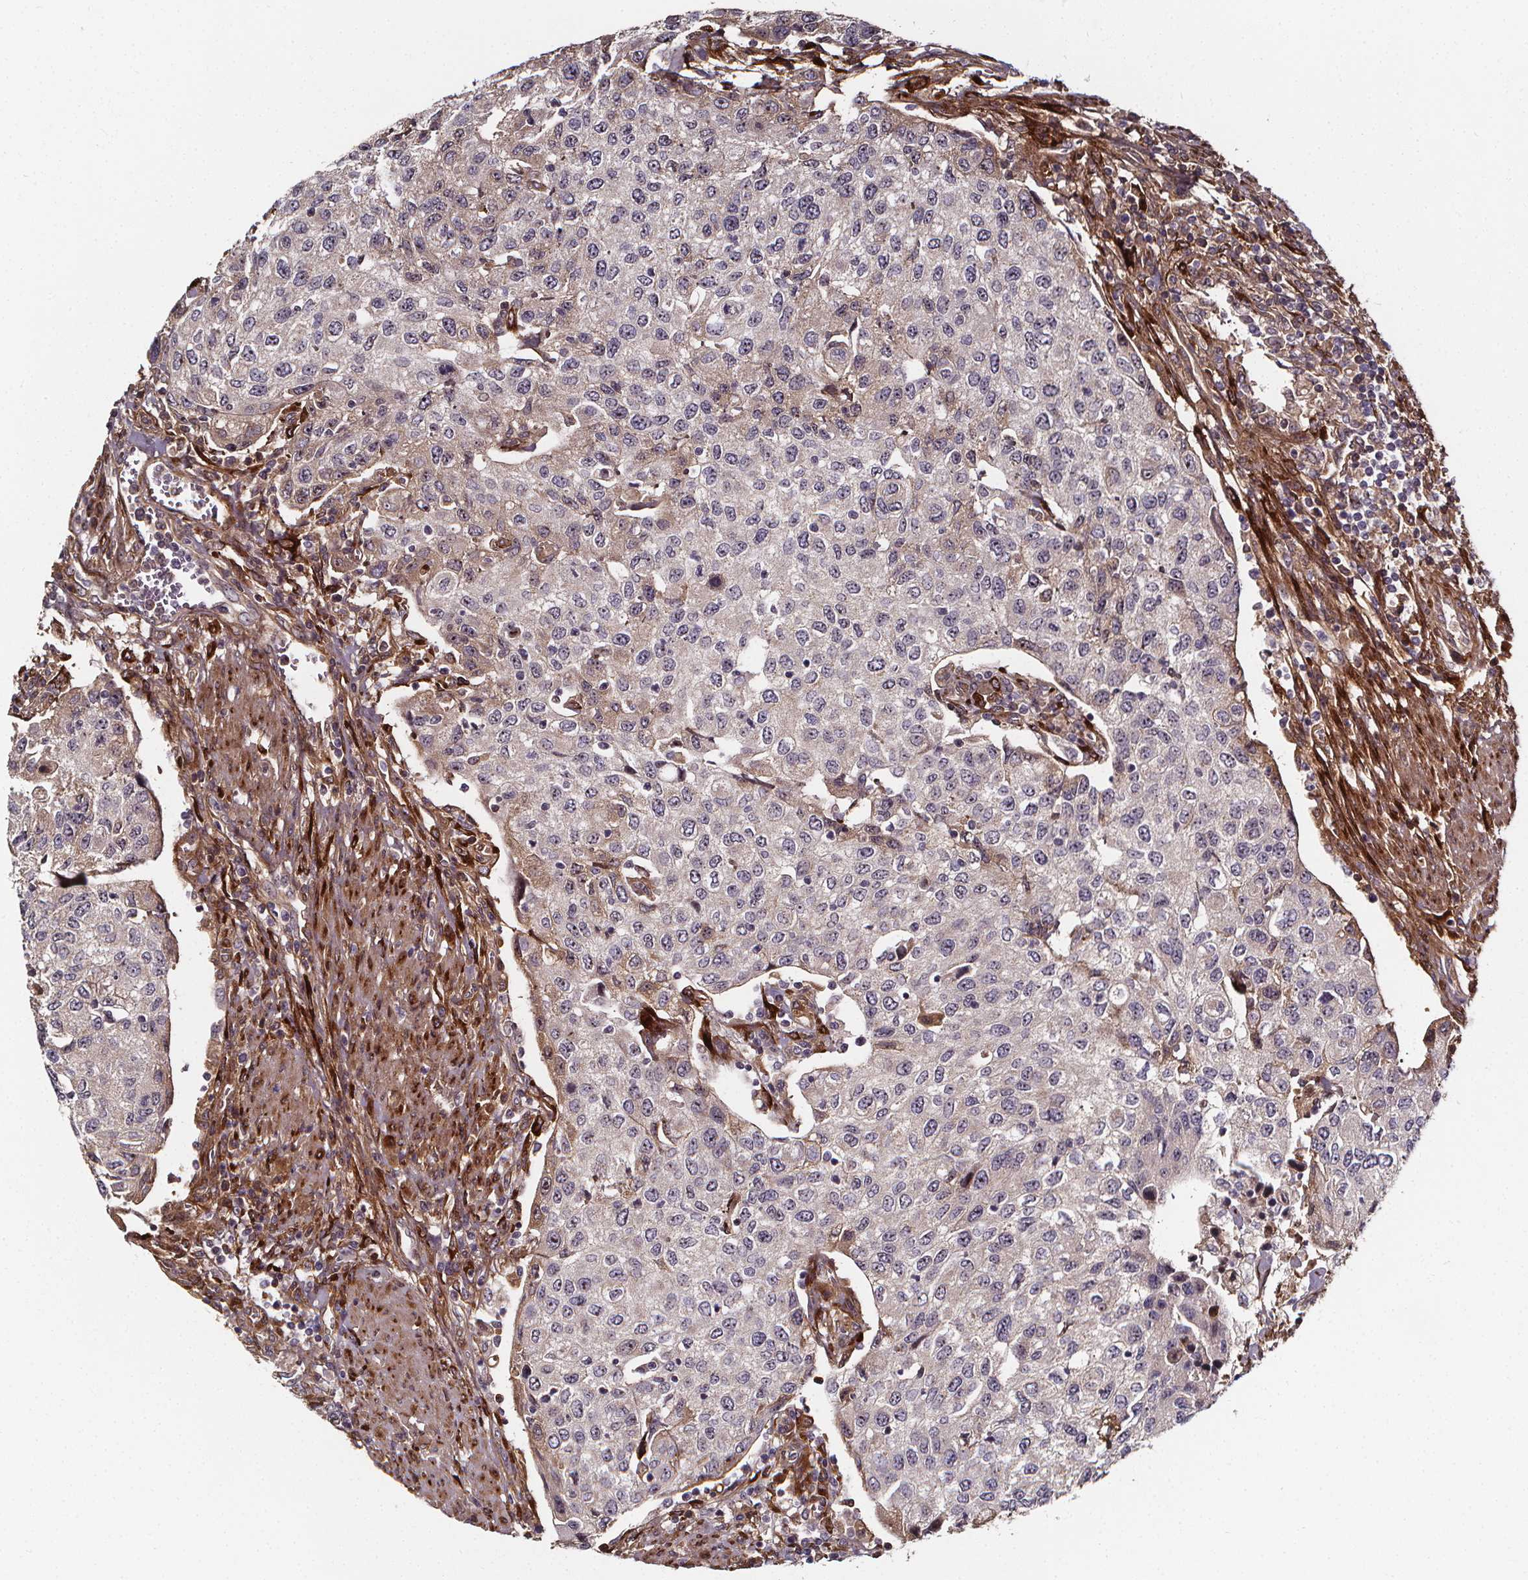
{"staining": {"intensity": "weak", "quantity": "<25%", "location": "cytoplasmic/membranous"}, "tissue": "urothelial cancer", "cell_type": "Tumor cells", "image_type": "cancer", "snomed": [{"axis": "morphology", "description": "Urothelial carcinoma, High grade"}, {"axis": "topography", "description": "Urinary bladder"}], "caption": "Urothelial cancer stained for a protein using immunohistochemistry exhibits no staining tumor cells.", "gene": "AEBP1", "patient": {"sex": "female", "age": 78}}